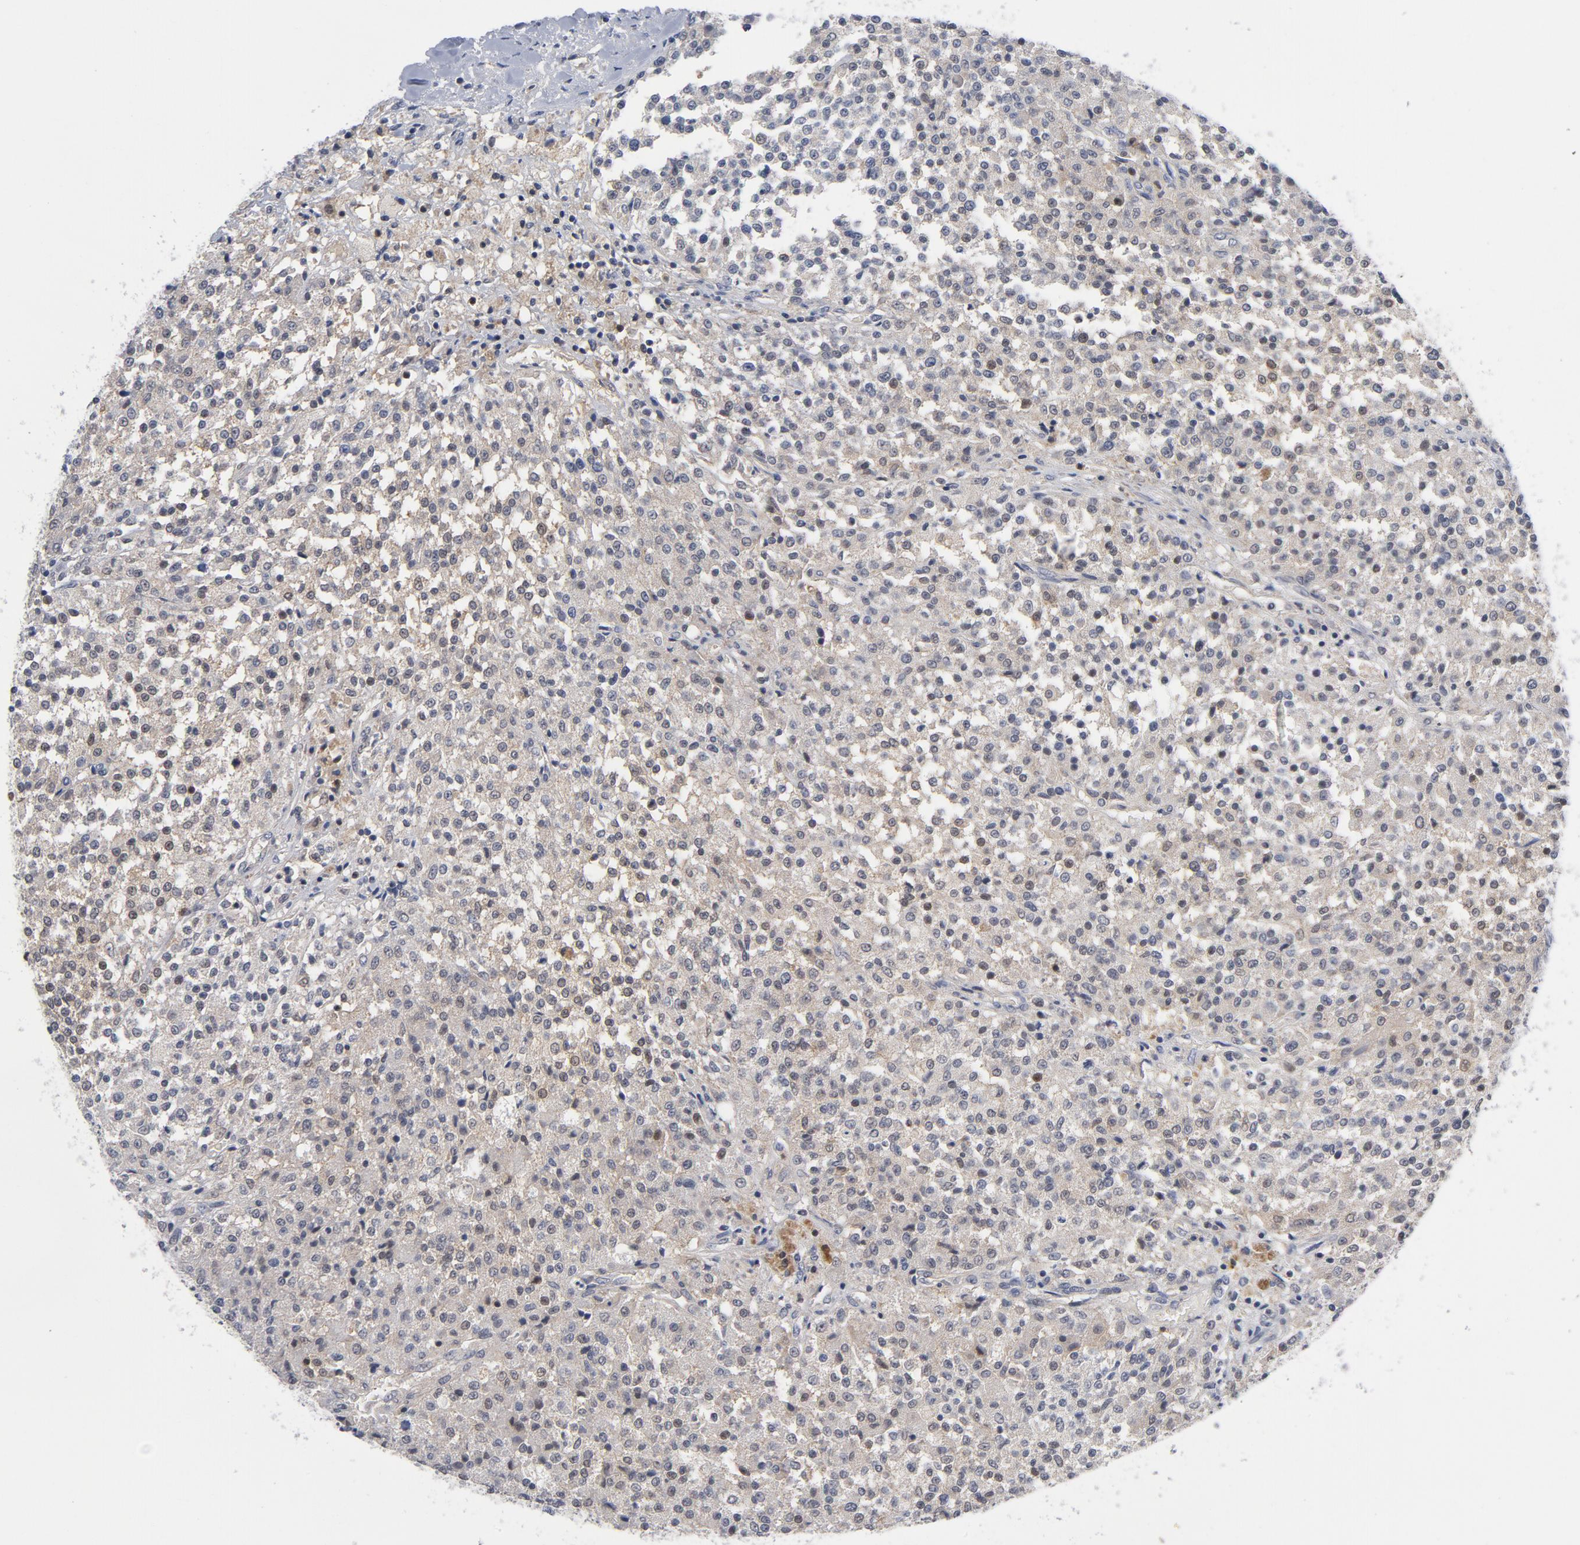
{"staining": {"intensity": "negative", "quantity": "none", "location": "none"}, "tissue": "testis cancer", "cell_type": "Tumor cells", "image_type": "cancer", "snomed": [{"axis": "morphology", "description": "Seminoma, NOS"}, {"axis": "topography", "description": "Testis"}], "caption": "A high-resolution histopathology image shows immunohistochemistry staining of testis cancer, which reveals no significant staining in tumor cells.", "gene": "TRADD", "patient": {"sex": "male", "age": 59}}